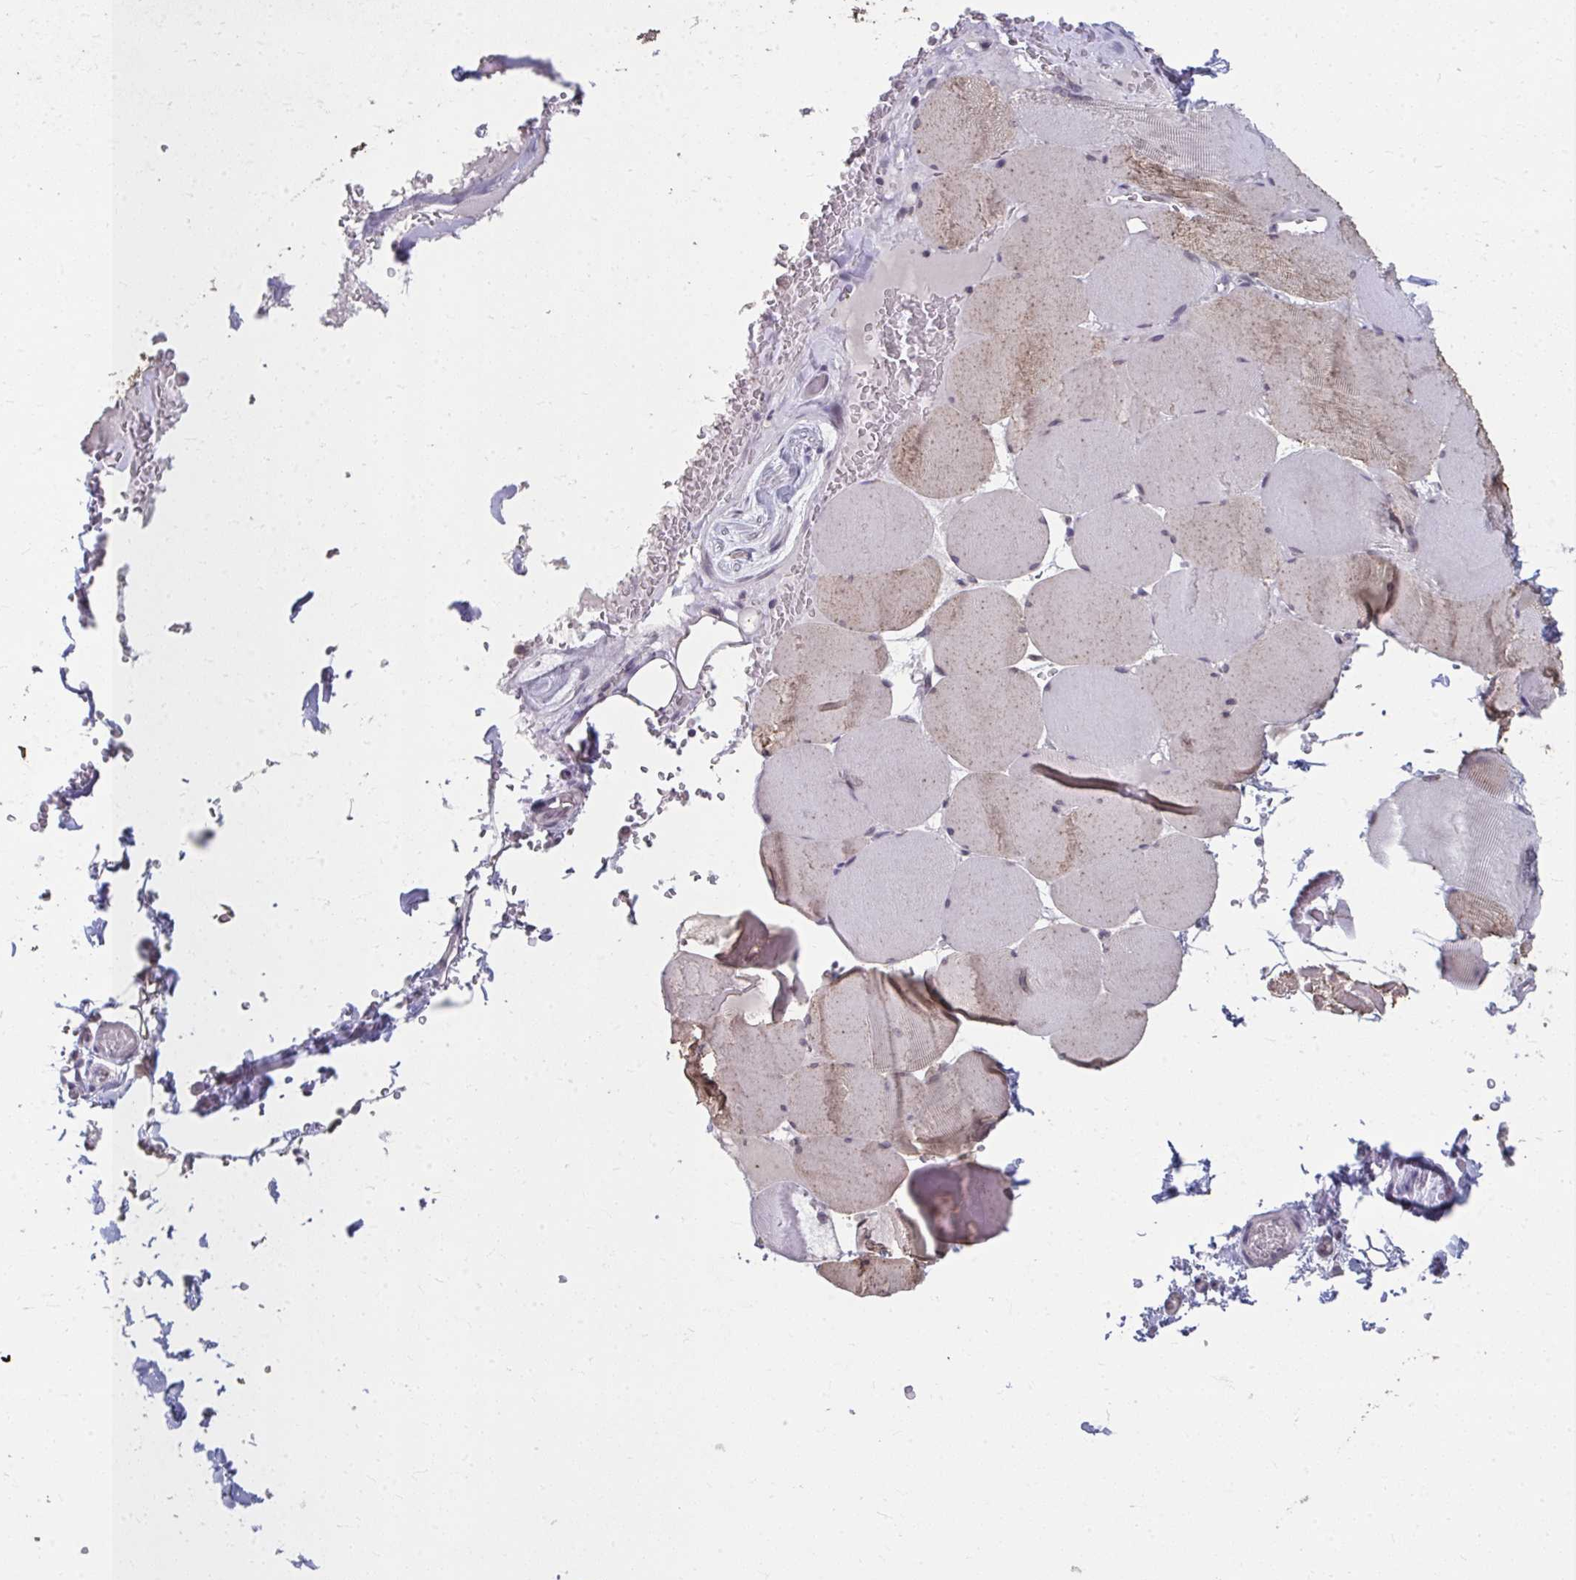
{"staining": {"intensity": "weak", "quantity": "<25%", "location": "cytoplasmic/membranous"}, "tissue": "skeletal muscle", "cell_type": "Myocytes", "image_type": "normal", "snomed": [{"axis": "morphology", "description": "Normal tissue, NOS"}, {"axis": "topography", "description": "Skeletal muscle"}, {"axis": "topography", "description": "Head-Neck"}], "caption": "IHC histopathology image of unremarkable human skeletal muscle stained for a protein (brown), which demonstrates no staining in myocytes.", "gene": "NUP133", "patient": {"sex": "male", "age": 66}}